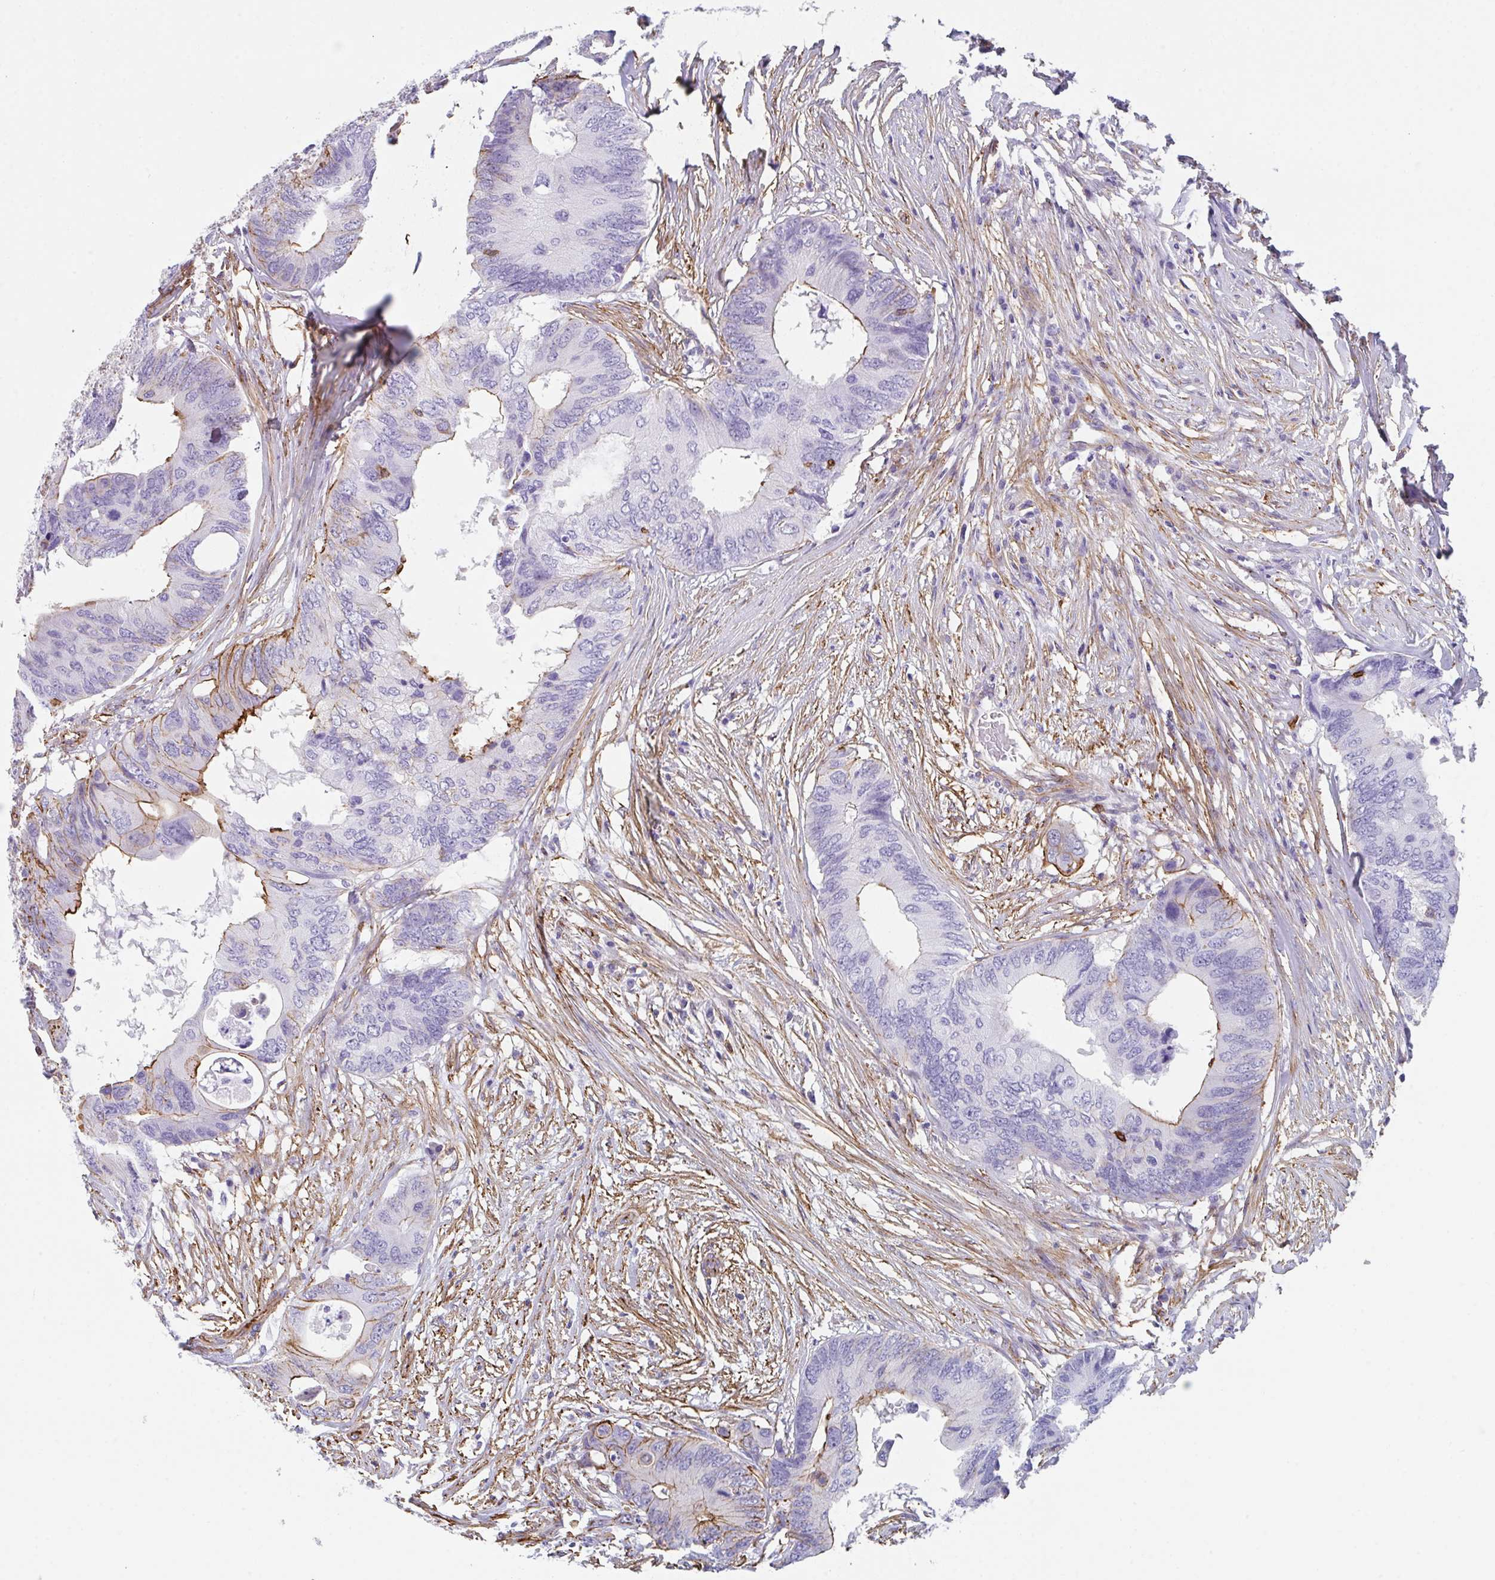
{"staining": {"intensity": "moderate", "quantity": "<25%", "location": "cytoplasmic/membranous"}, "tissue": "colorectal cancer", "cell_type": "Tumor cells", "image_type": "cancer", "snomed": [{"axis": "morphology", "description": "Adenocarcinoma, NOS"}, {"axis": "topography", "description": "Colon"}], "caption": "This is an image of immunohistochemistry staining of colorectal adenocarcinoma, which shows moderate positivity in the cytoplasmic/membranous of tumor cells.", "gene": "DBN1", "patient": {"sex": "male", "age": 71}}